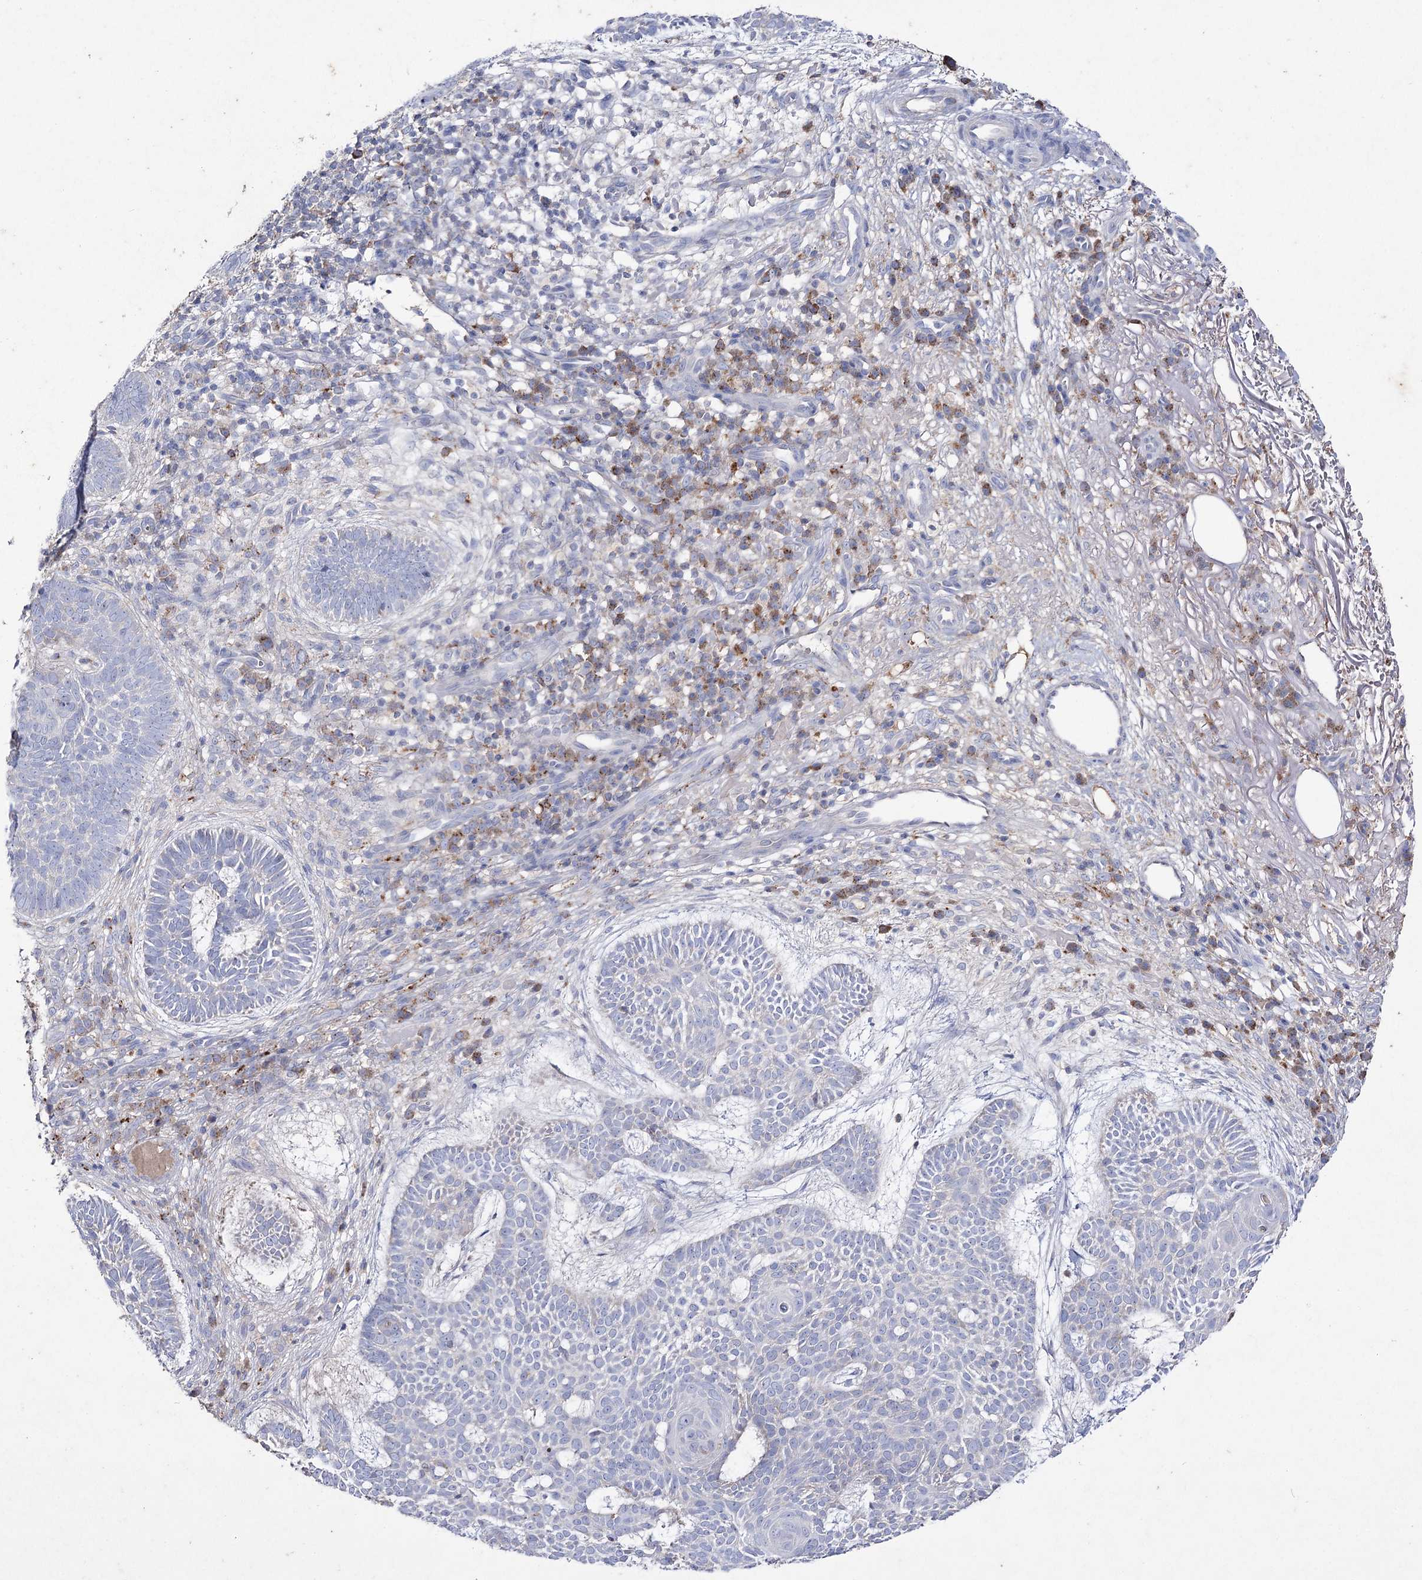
{"staining": {"intensity": "negative", "quantity": "none", "location": "none"}, "tissue": "skin cancer", "cell_type": "Tumor cells", "image_type": "cancer", "snomed": [{"axis": "morphology", "description": "Basal cell carcinoma"}, {"axis": "topography", "description": "Skin"}], "caption": "This is a image of IHC staining of skin cancer, which shows no positivity in tumor cells.", "gene": "NAGLU", "patient": {"sex": "male", "age": 85}}